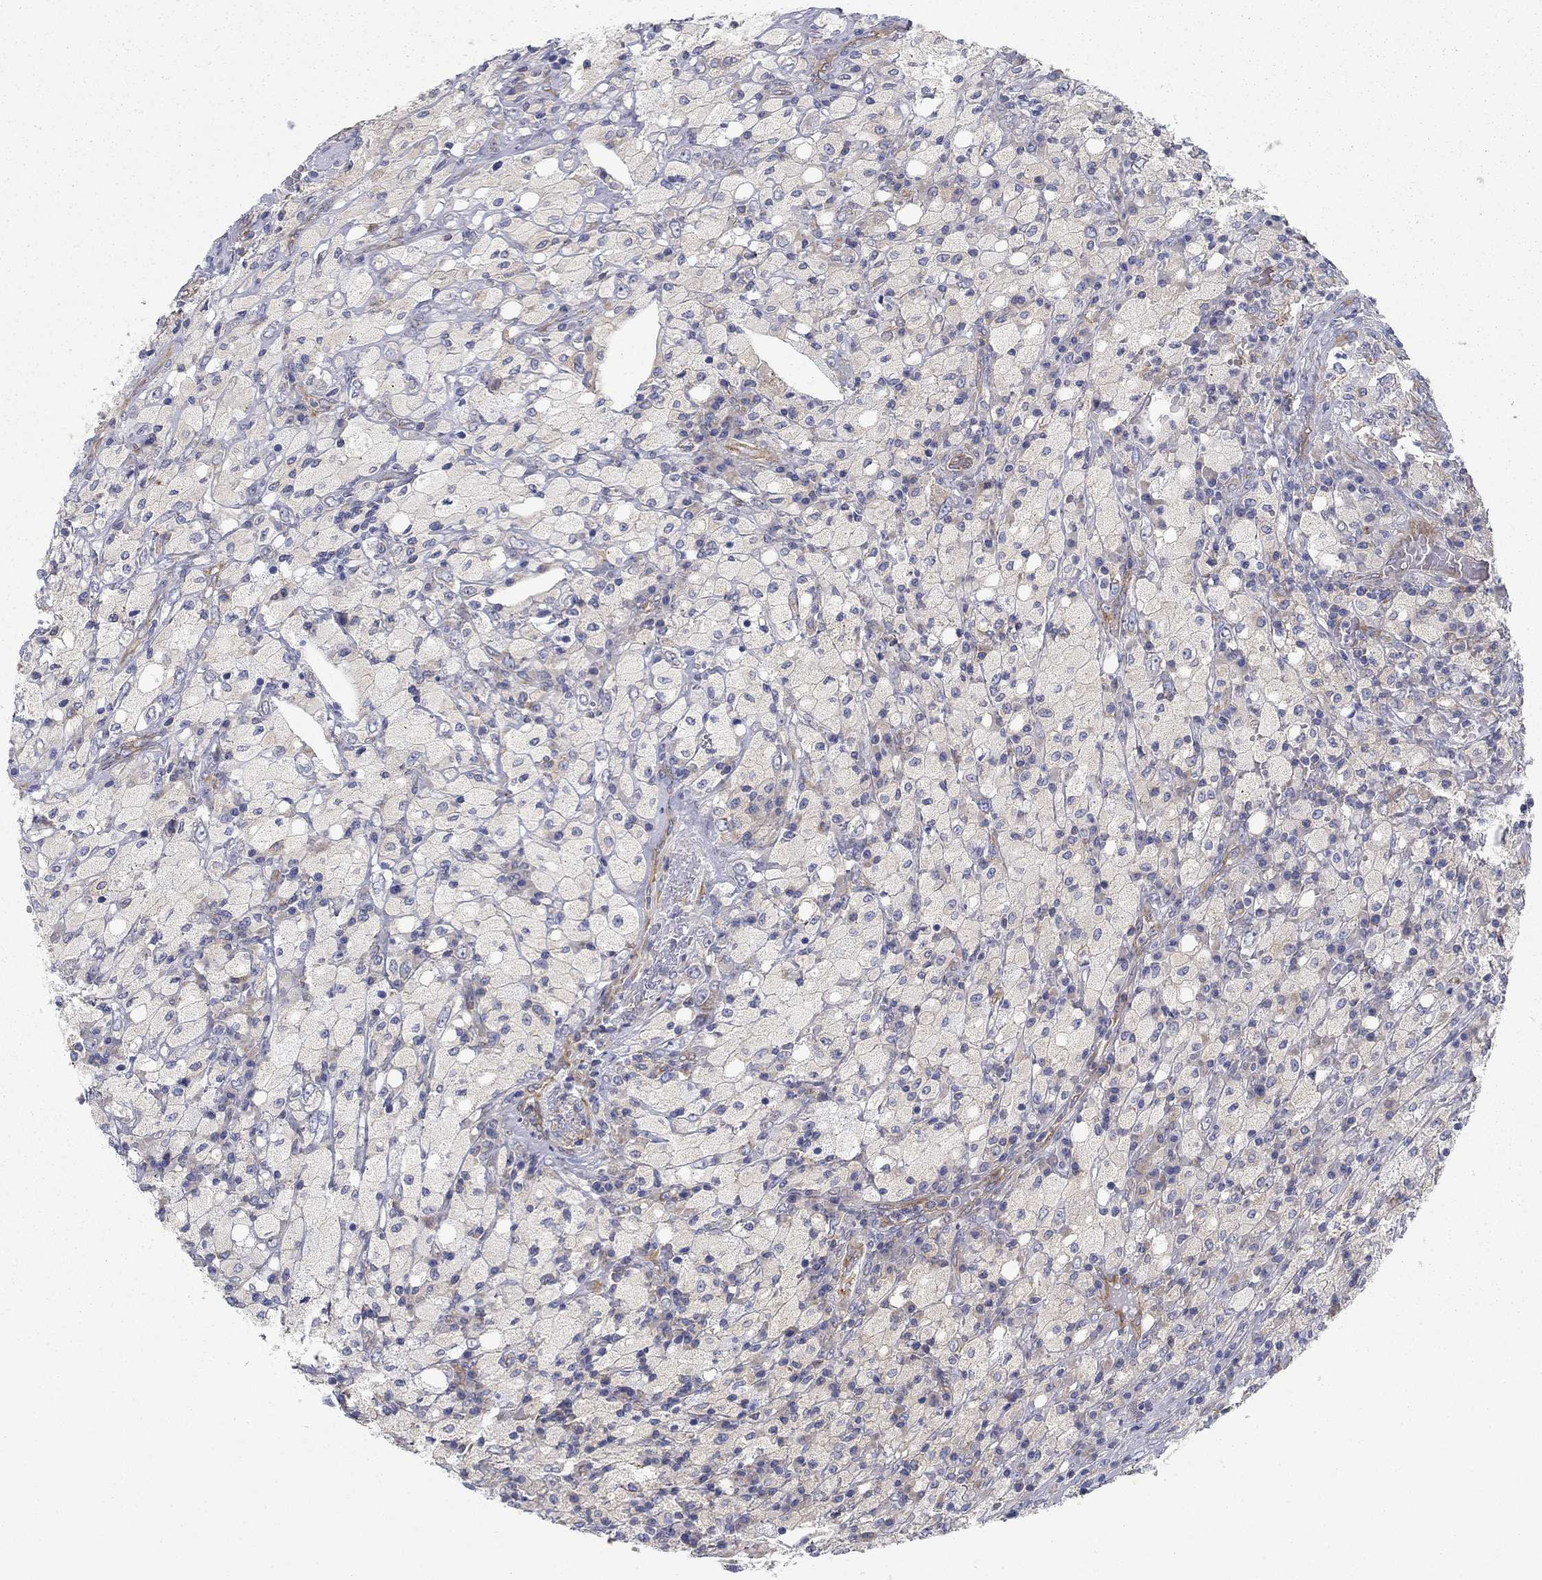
{"staining": {"intensity": "negative", "quantity": "none", "location": "none"}, "tissue": "testis cancer", "cell_type": "Tumor cells", "image_type": "cancer", "snomed": [{"axis": "morphology", "description": "Necrosis, NOS"}, {"axis": "morphology", "description": "Carcinoma, Embryonal, NOS"}, {"axis": "topography", "description": "Testis"}], "caption": "This is an immunohistochemistry (IHC) photomicrograph of human testis cancer. There is no positivity in tumor cells.", "gene": "FXR1", "patient": {"sex": "male", "age": 19}}